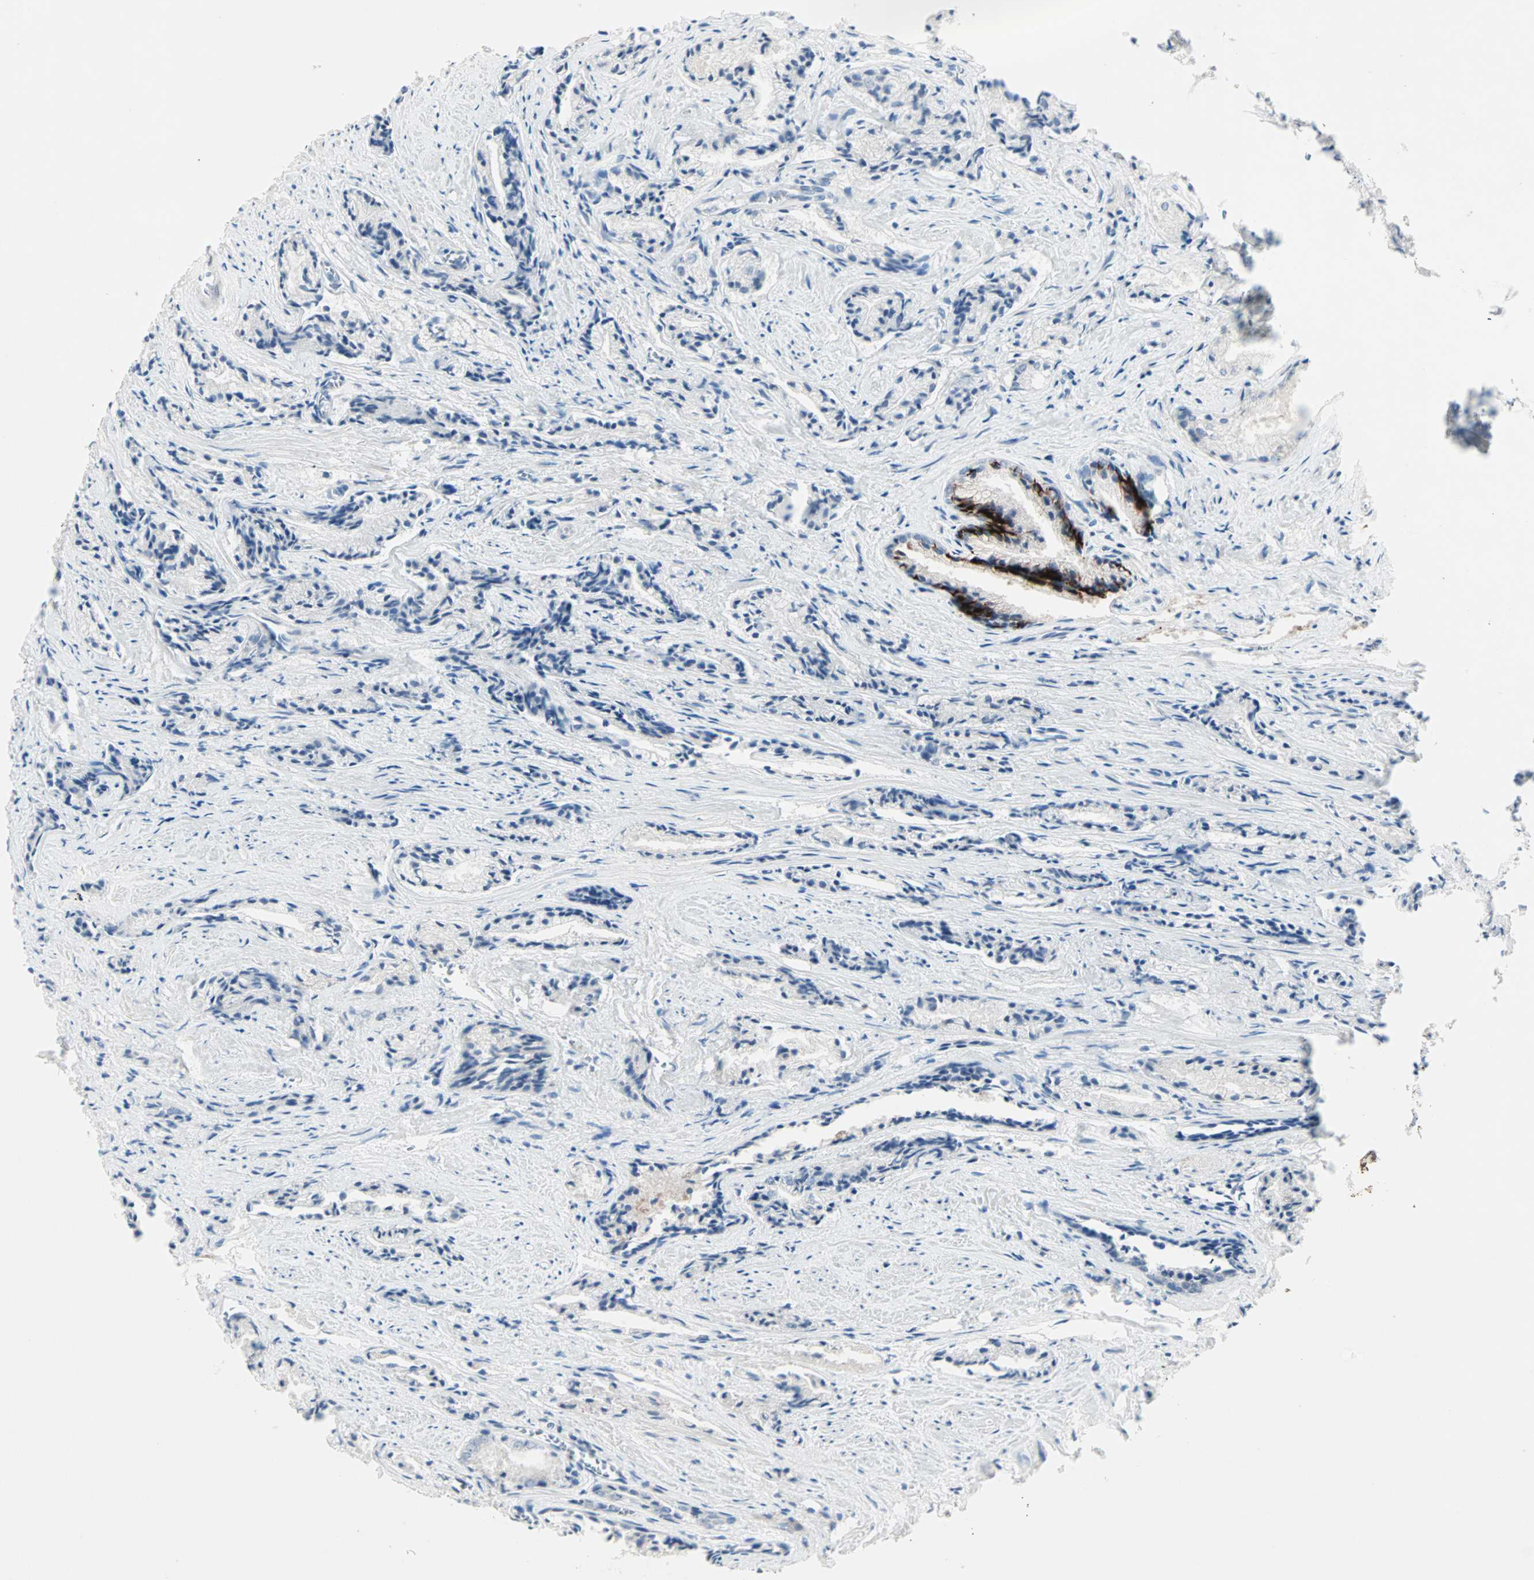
{"staining": {"intensity": "negative", "quantity": "none", "location": "none"}, "tissue": "prostate cancer", "cell_type": "Tumor cells", "image_type": "cancer", "snomed": [{"axis": "morphology", "description": "Adenocarcinoma, Low grade"}, {"axis": "topography", "description": "Prostate"}], "caption": "This is an immunohistochemistry (IHC) micrograph of prostate cancer. There is no positivity in tumor cells.", "gene": "NEFH", "patient": {"sex": "male", "age": 60}}